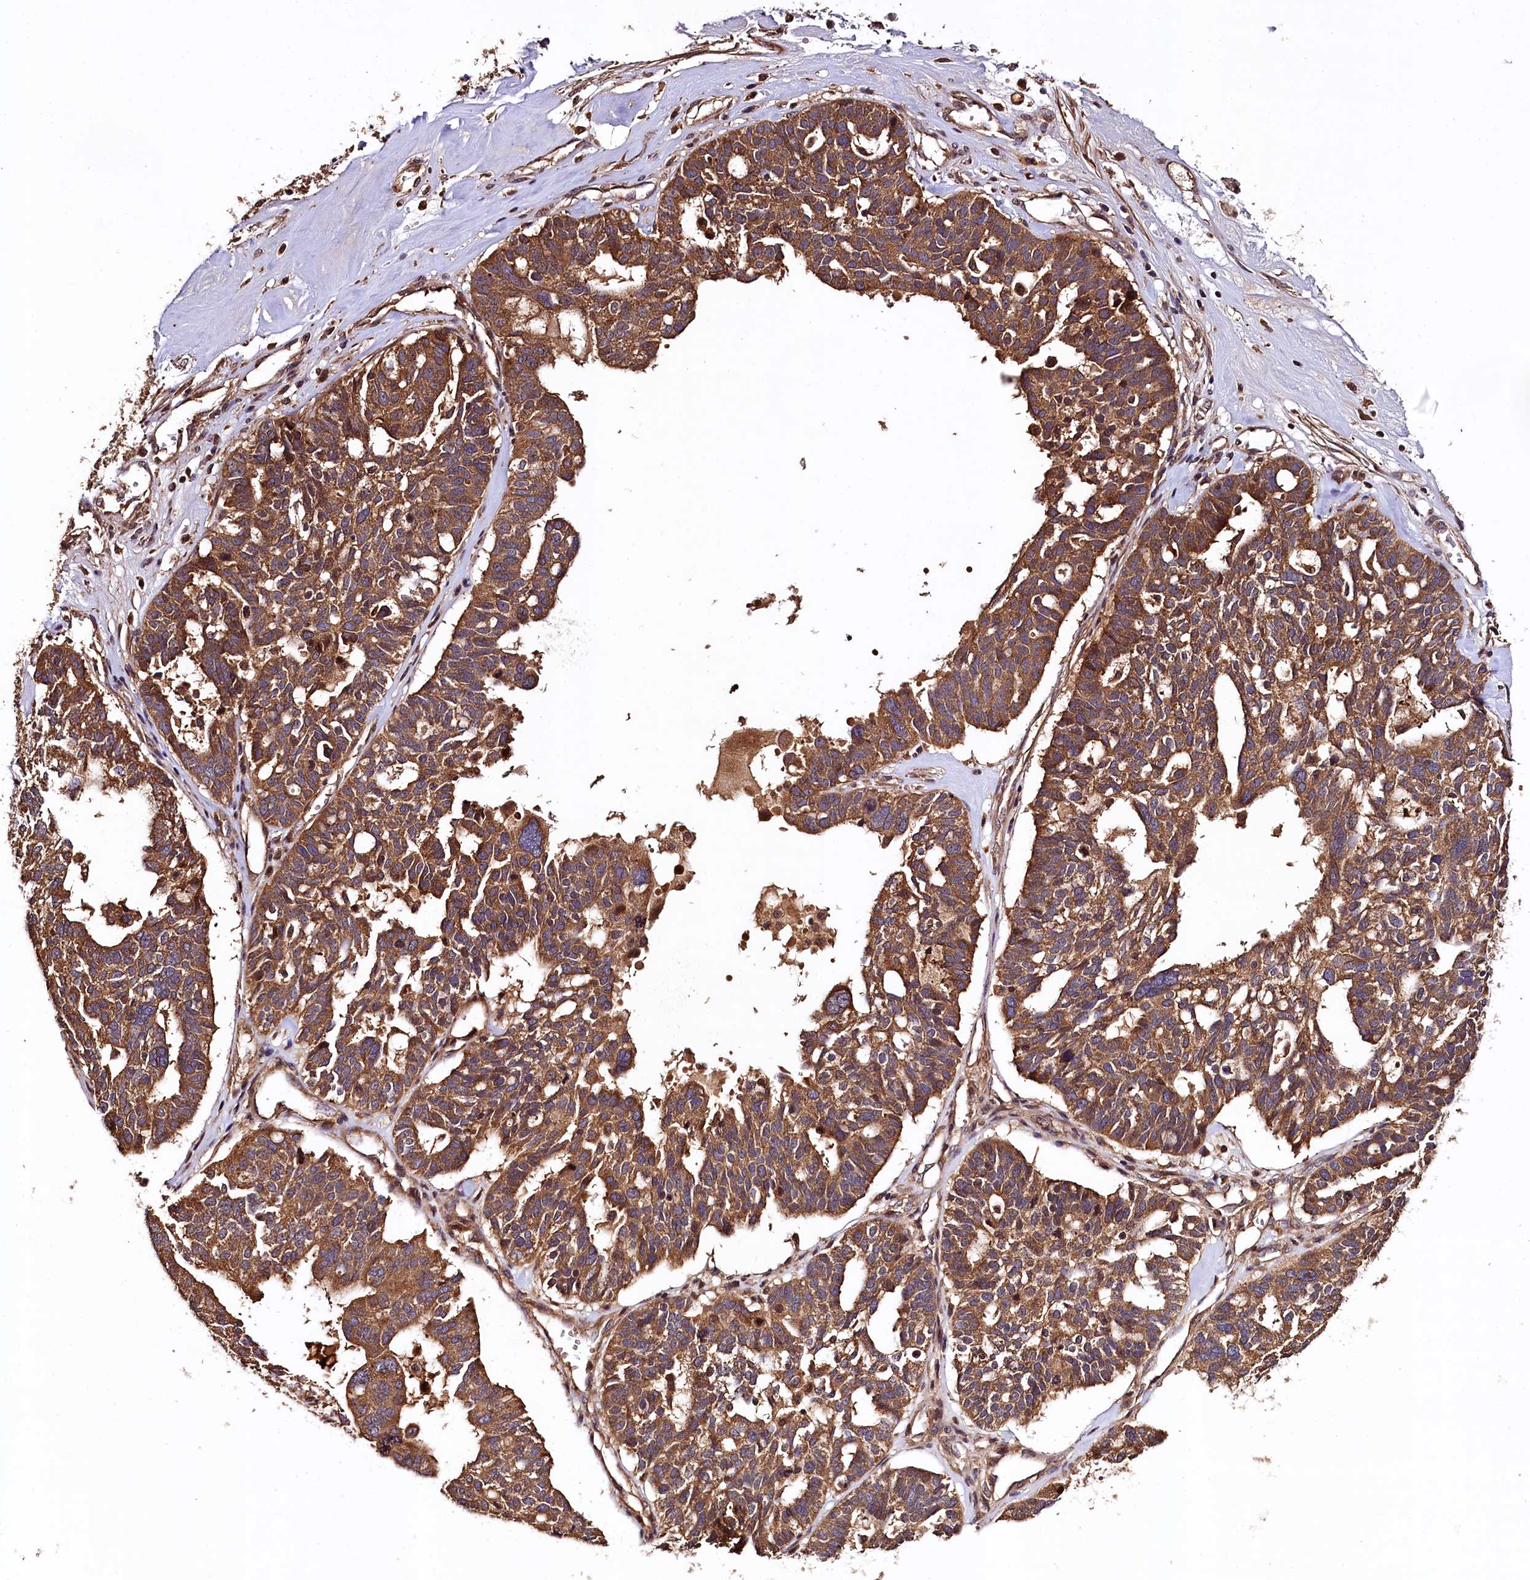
{"staining": {"intensity": "strong", "quantity": ">75%", "location": "cytoplasmic/membranous"}, "tissue": "ovarian cancer", "cell_type": "Tumor cells", "image_type": "cancer", "snomed": [{"axis": "morphology", "description": "Cystadenocarcinoma, serous, NOS"}, {"axis": "topography", "description": "Ovary"}], "caption": "DAB immunohistochemical staining of human ovarian cancer reveals strong cytoplasmic/membranous protein expression in approximately >75% of tumor cells.", "gene": "KLC2", "patient": {"sex": "female", "age": 59}}